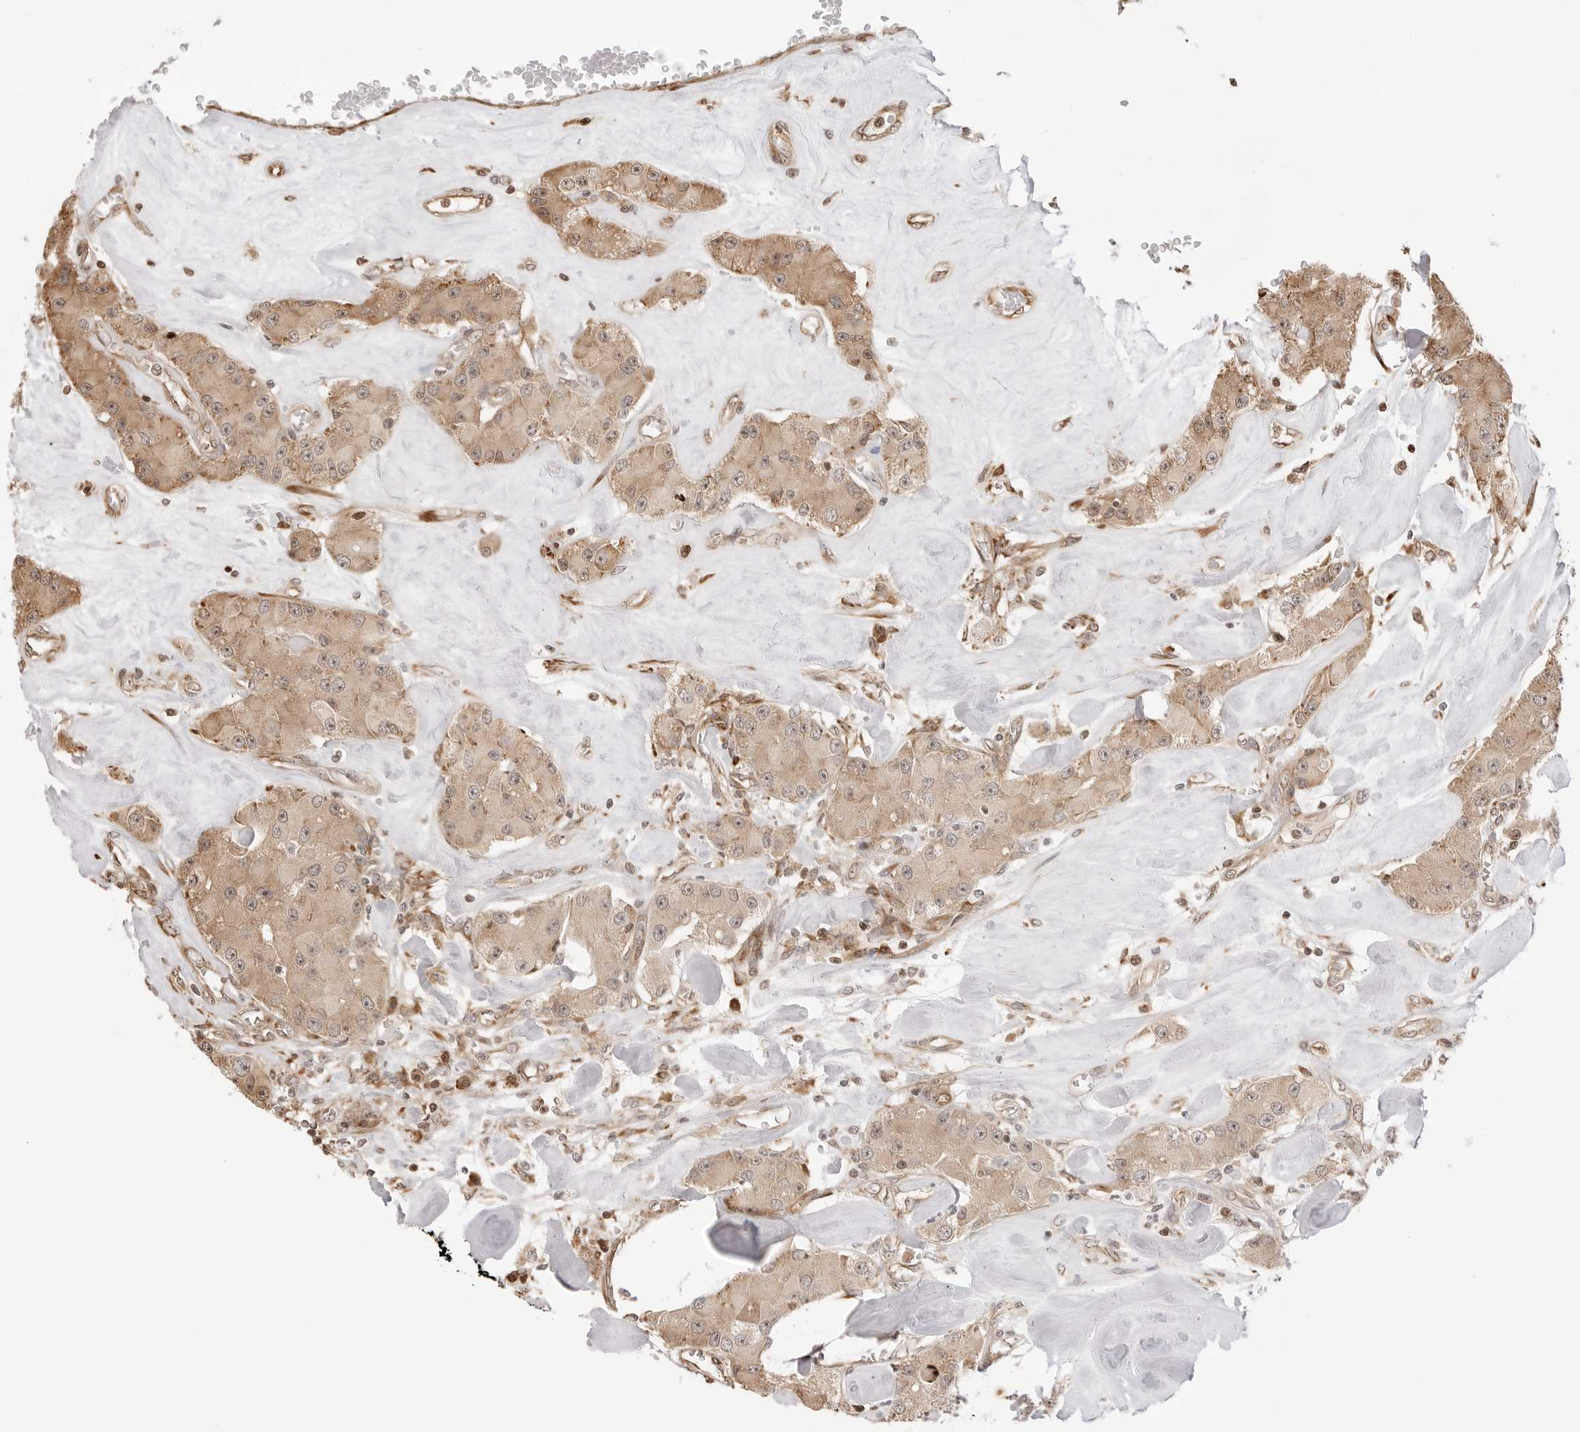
{"staining": {"intensity": "weak", "quantity": "25%-75%", "location": "cytoplasmic/membranous"}, "tissue": "carcinoid", "cell_type": "Tumor cells", "image_type": "cancer", "snomed": [{"axis": "morphology", "description": "Carcinoid, malignant, NOS"}, {"axis": "topography", "description": "Pancreas"}], "caption": "High-power microscopy captured an immunohistochemistry (IHC) photomicrograph of carcinoid, revealing weak cytoplasmic/membranous expression in about 25%-75% of tumor cells.", "gene": "FKBP14", "patient": {"sex": "male", "age": 41}}